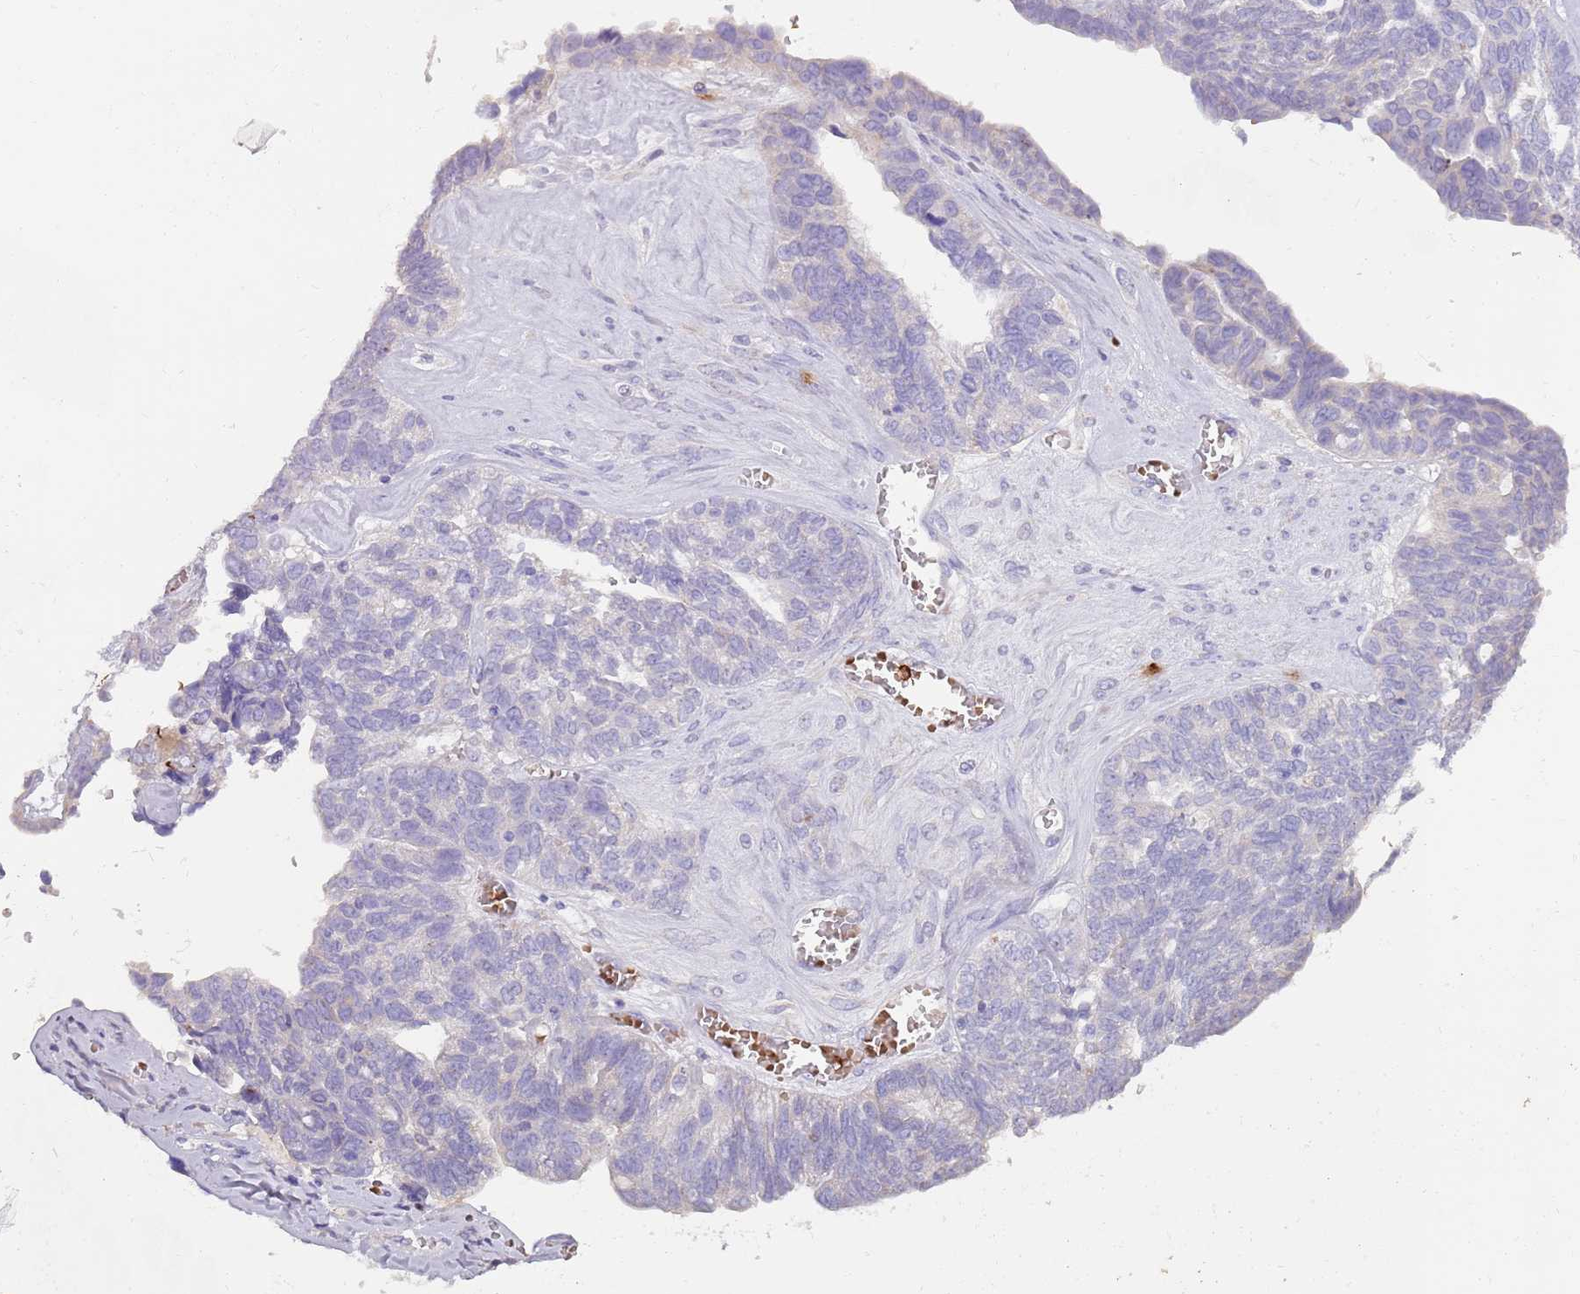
{"staining": {"intensity": "negative", "quantity": "none", "location": "none"}, "tissue": "ovarian cancer", "cell_type": "Tumor cells", "image_type": "cancer", "snomed": [{"axis": "morphology", "description": "Cystadenocarcinoma, serous, NOS"}, {"axis": "topography", "description": "Ovary"}], "caption": "Immunohistochemistry (IHC) photomicrograph of neoplastic tissue: serous cystadenocarcinoma (ovarian) stained with DAB (3,3'-diaminobenzidine) reveals no significant protein expression in tumor cells. (DAB (3,3'-diaminobenzidine) immunohistochemistry visualized using brightfield microscopy, high magnification).", "gene": "TMEM251", "patient": {"sex": "female", "age": 79}}